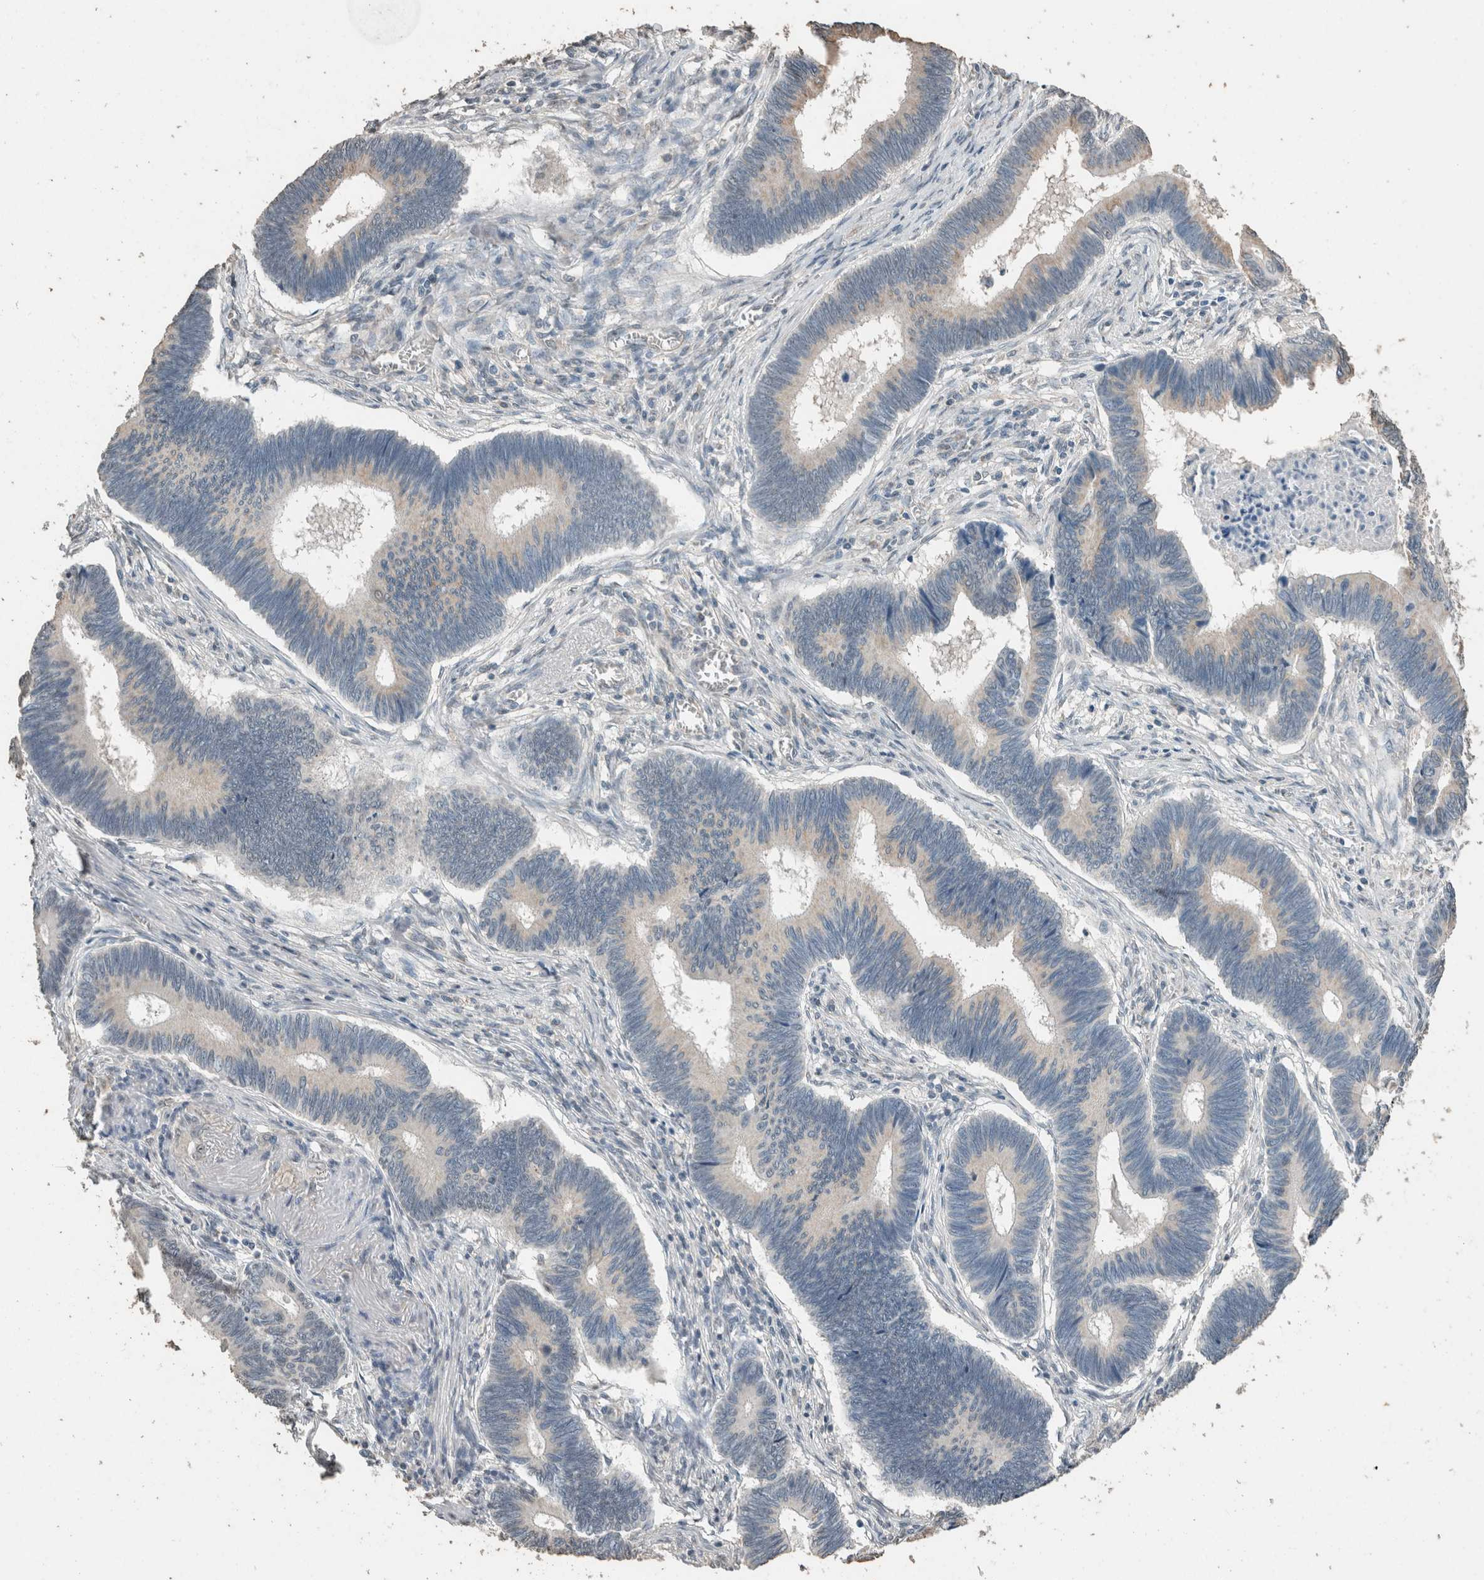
{"staining": {"intensity": "weak", "quantity": "<25%", "location": "cytoplasmic/membranous"}, "tissue": "pancreatic cancer", "cell_type": "Tumor cells", "image_type": "cancer", "snomed": [{"axis": "morphology", "description": "Adenocarcinoma, NOS"}, {"axis": "topography", "description": "Pancreas"}], "caption": "High magnification brightfield microscopy of pancreatic adenocarcinoma stained with DAB (brown) and counterstained with hematoxylin (blue): tumor cells show no significant positivity. (Stains: DAB immunohistochemistry (IHC) with hematoxylin counter stain, Microscopy: brightfield microscopy at high magnification).", "gene": "ACVR2B", "patient": {"sex": "female", "age": 70}}